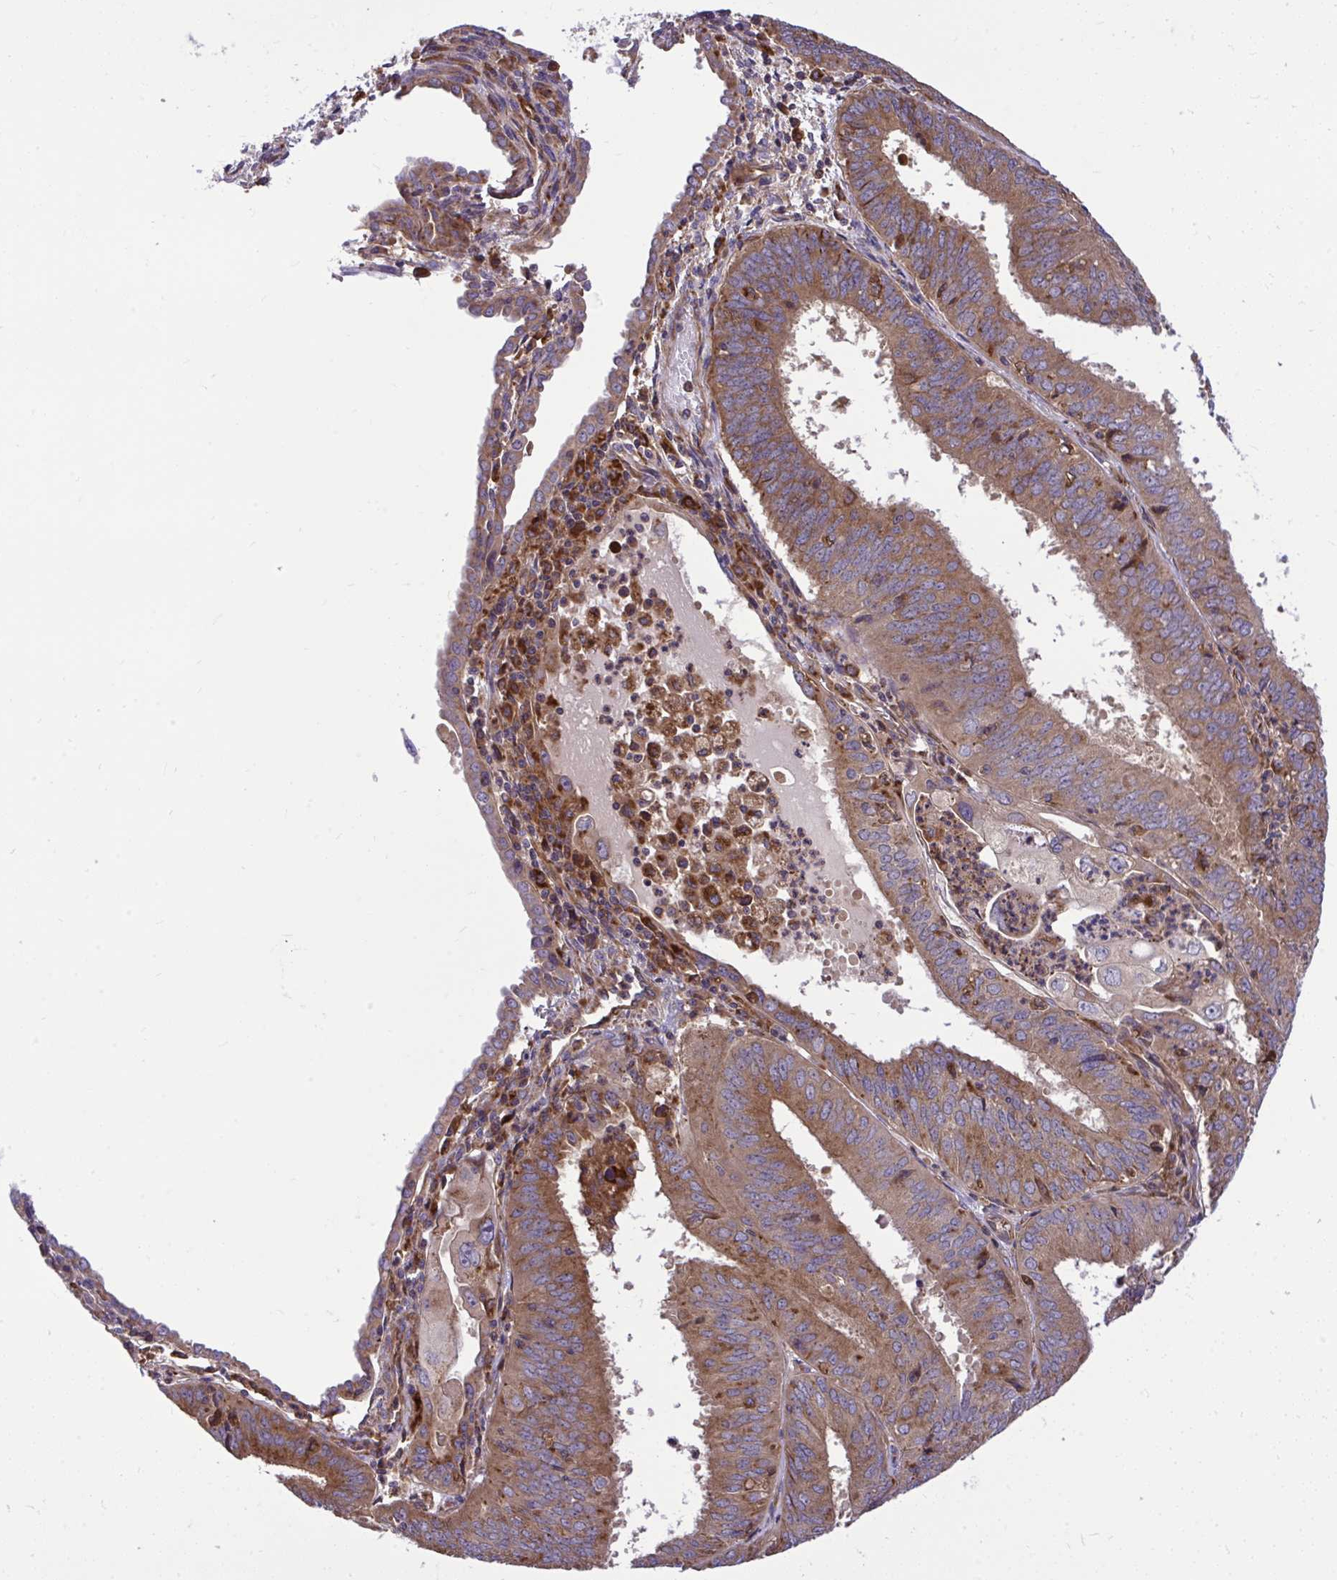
{"staining": {"intensity": "moderate", "quantity": ">75%", "location": "cytoplasmic/membranous"}, "tissue": "cervical cancer", "cell_type": "Tumor cells", "image_type": "cancer", "snomed": [{"axis": "morphology", "description": "Adenocarcinoma, NOS"}, {"axis": "topography", "description": "Cervix"}], "caption": "Tumor cells reveal medium levels of moderate cytoplasmic/membranous staining in about >75% of cells in human cervical adenocarcinoma.", "gene": "PAIP2", "patient": {"sex": "female", "age": 56}}